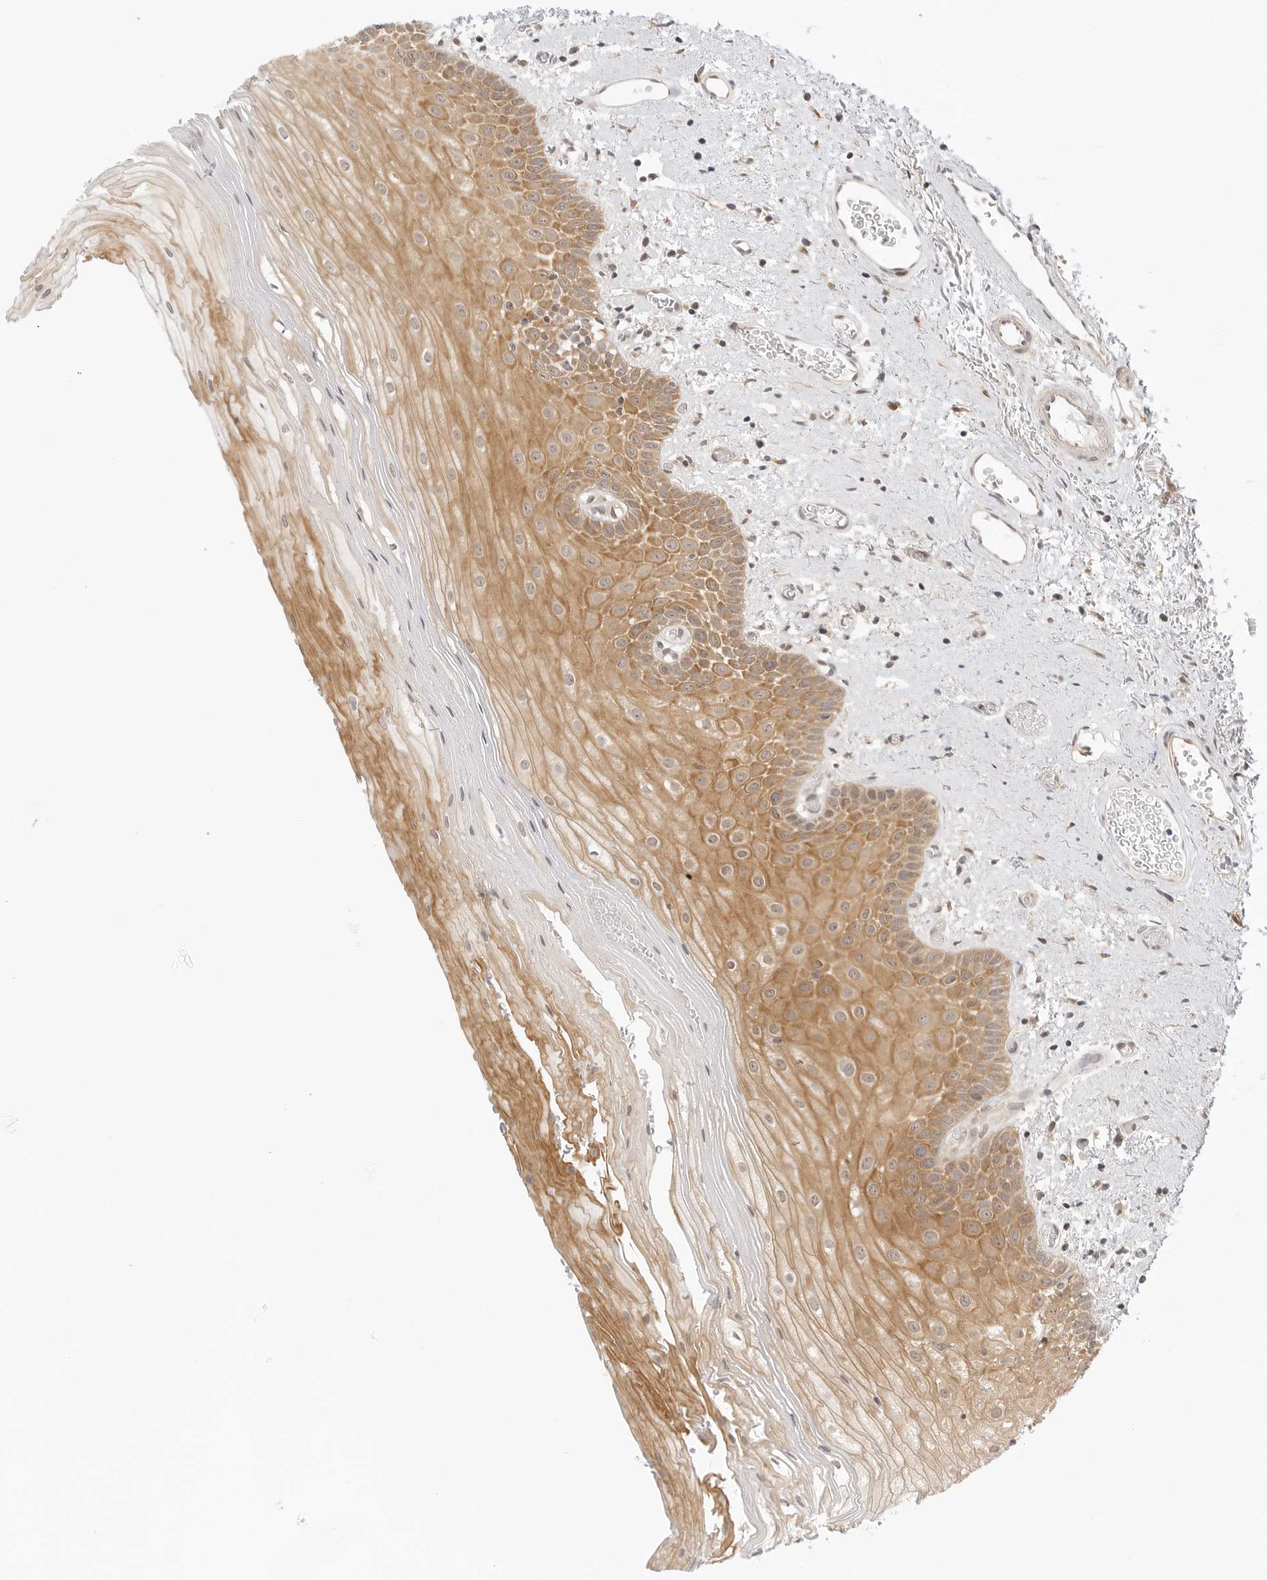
{"staining": {"intensity": "moderate", "quantity": "25%-75%", "location": "cytoplasmic/membranous"}, "tissue": "oral mucosa", "cell_type": "Squamous epithelial cells", "image_type": "normal", "snomed": [{"axis": "morphology", "description": "Normal tissue, NOS"}, {"axis": "topography", "description": "Oral tissue"}], "caption": "Approximately 25%-75% of squamous epithelial cells in benign human oral mucosa display moderate cytoplasmic/membranous protein expression as visualized by brown immunohistochemical staining.", "gene": "TCP1", "patient": {"sex": "male", "age": 52}}